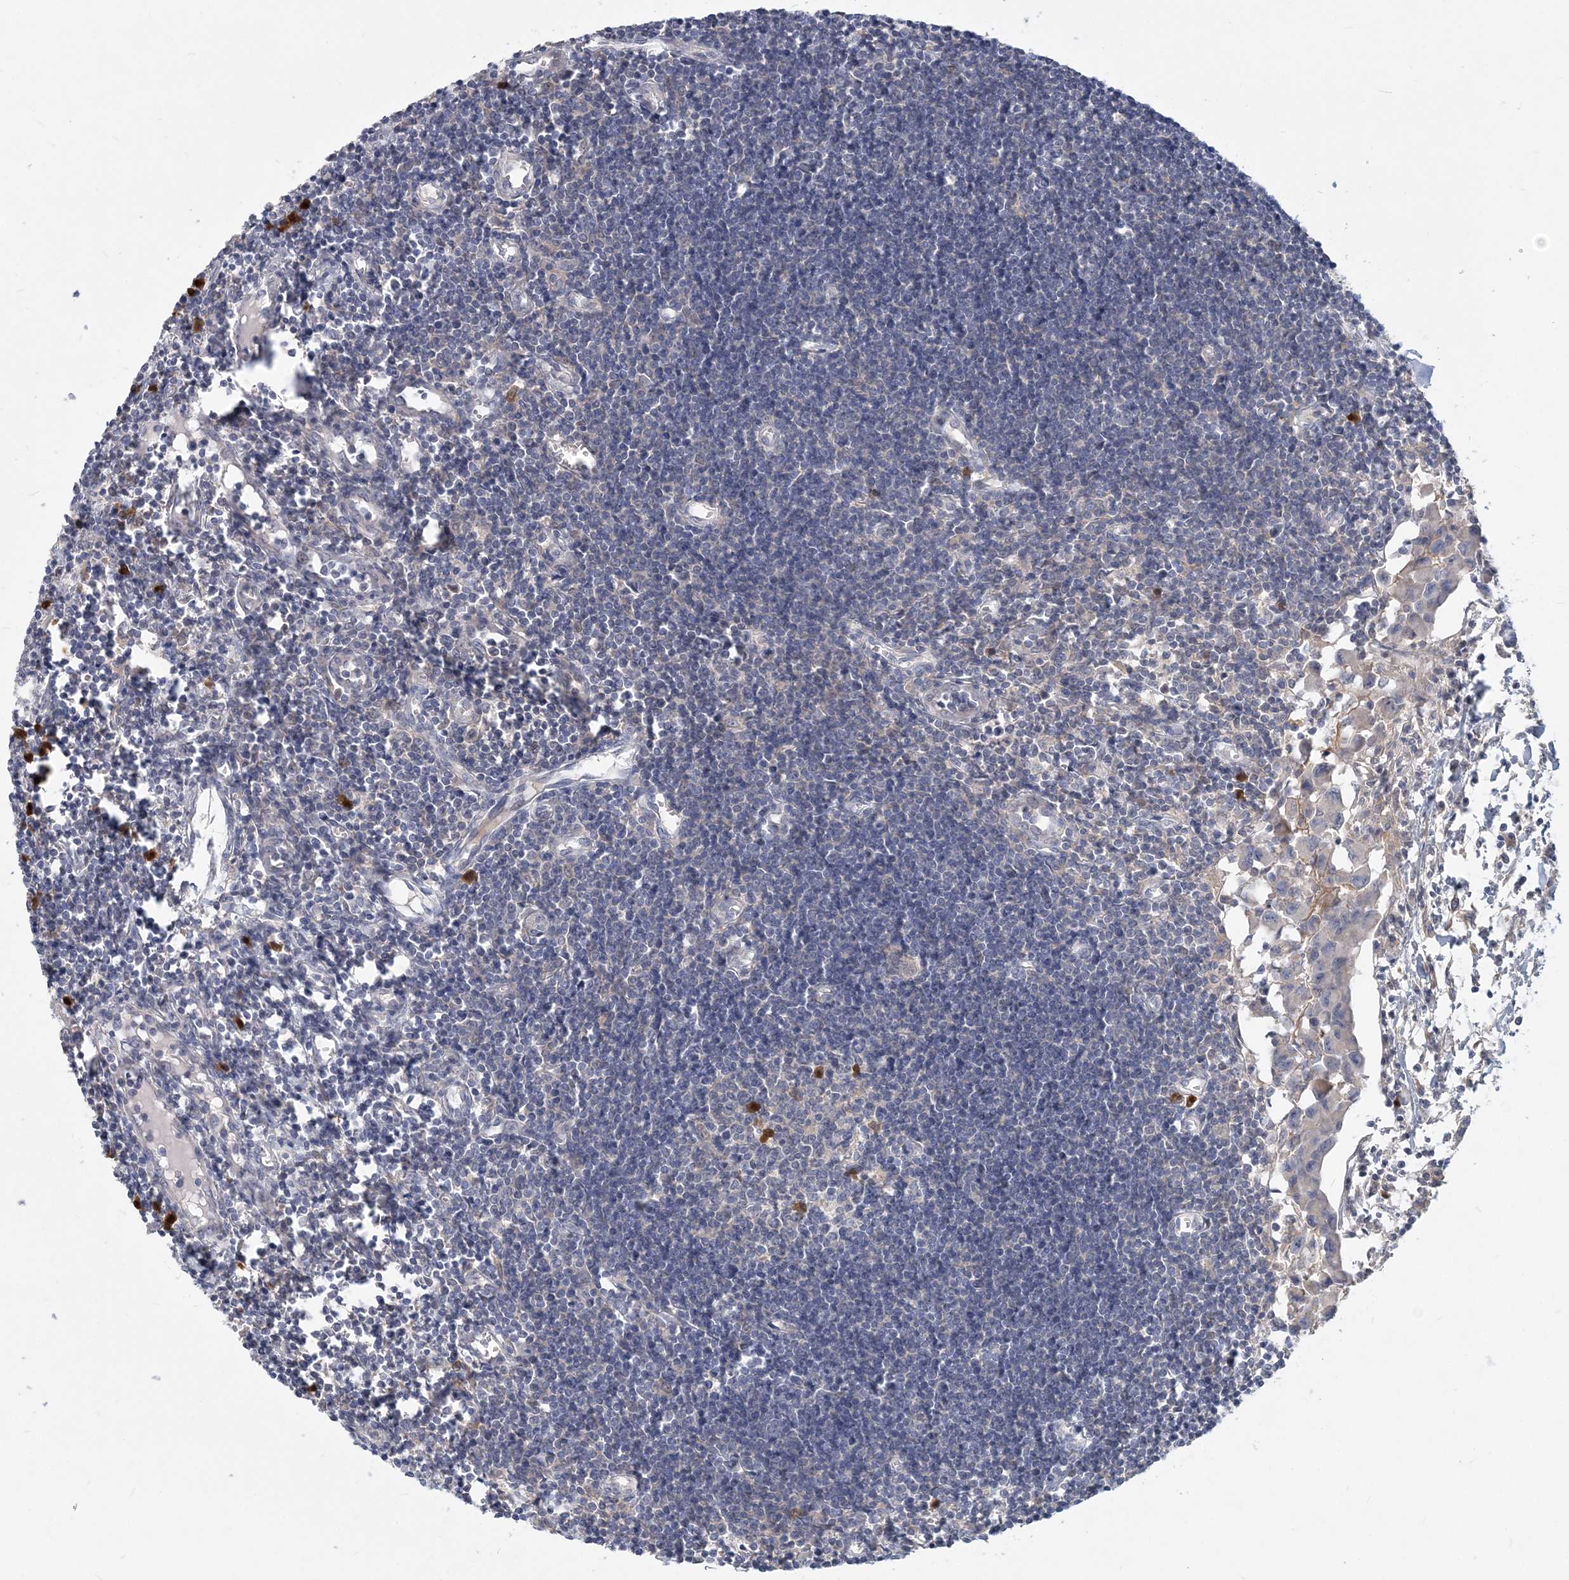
{"staining": {"intensity": "negative", "quantity": "none", "location": "none"}, "tissue": "lymph node", "cell_type": "Germinal center cells", "image_type": "normal", "snomed": [{"axis": "morphology", "description": "Normal tissue, NOS"}, {"axis": "morphology", "description": "Malignant melanoma, Metastatic site"}, {"axis": "topography", "description": "Lymph node"}], "caption": "Immunohistochemistry (IHC) photomicrograph of benign lymph node: human lymph node stained with DAB (3,3'-diaminobenzidine) shows no significant protein staining in germinal center cells.", "gene": "GMPPA", "patient": {"sex": "male", "age": 41}}